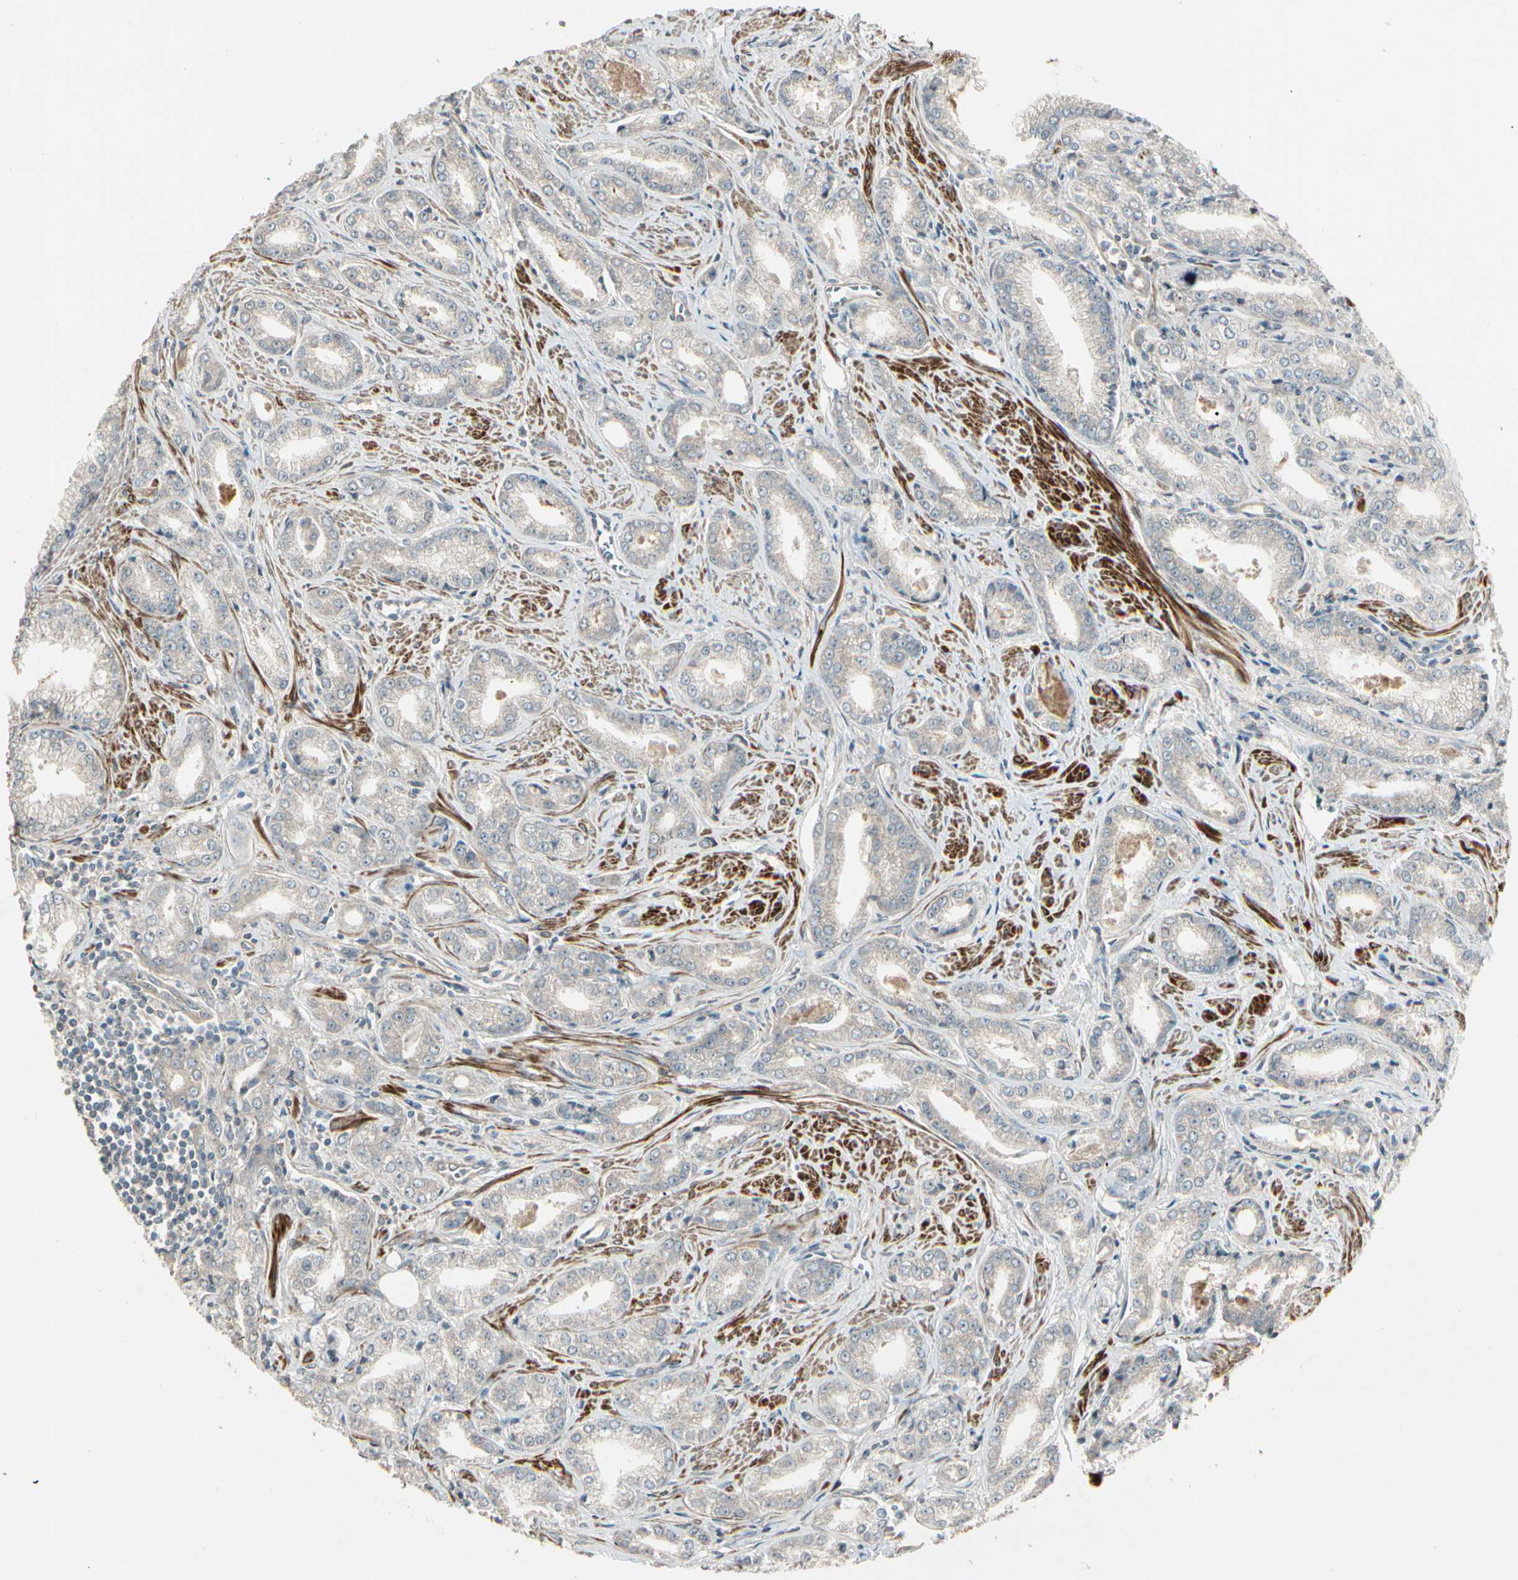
{"staining": {"intensity": "weak", "quantity": "25%-75%", "location": "cytoplasmic/membranous"}, "tissue": "prostate cancer", "cell_type": "Tumor cells", "image_type": "cancer", "snomed": [{"axis": "morphology", "description": "Adenocarcinoma, Low grade"}, {"axis": "topography", "description": "Prostate"}], "caption": "Immunohistochemical staining of adenocarcinoma (low-grade) (prostate) exhibits low levels of weak cytoplasmic/membranous protein staining in about 25%-75% of tumor cells.", "gene": "ACVR1", "patient": {"sex": "male", "age": 64}}